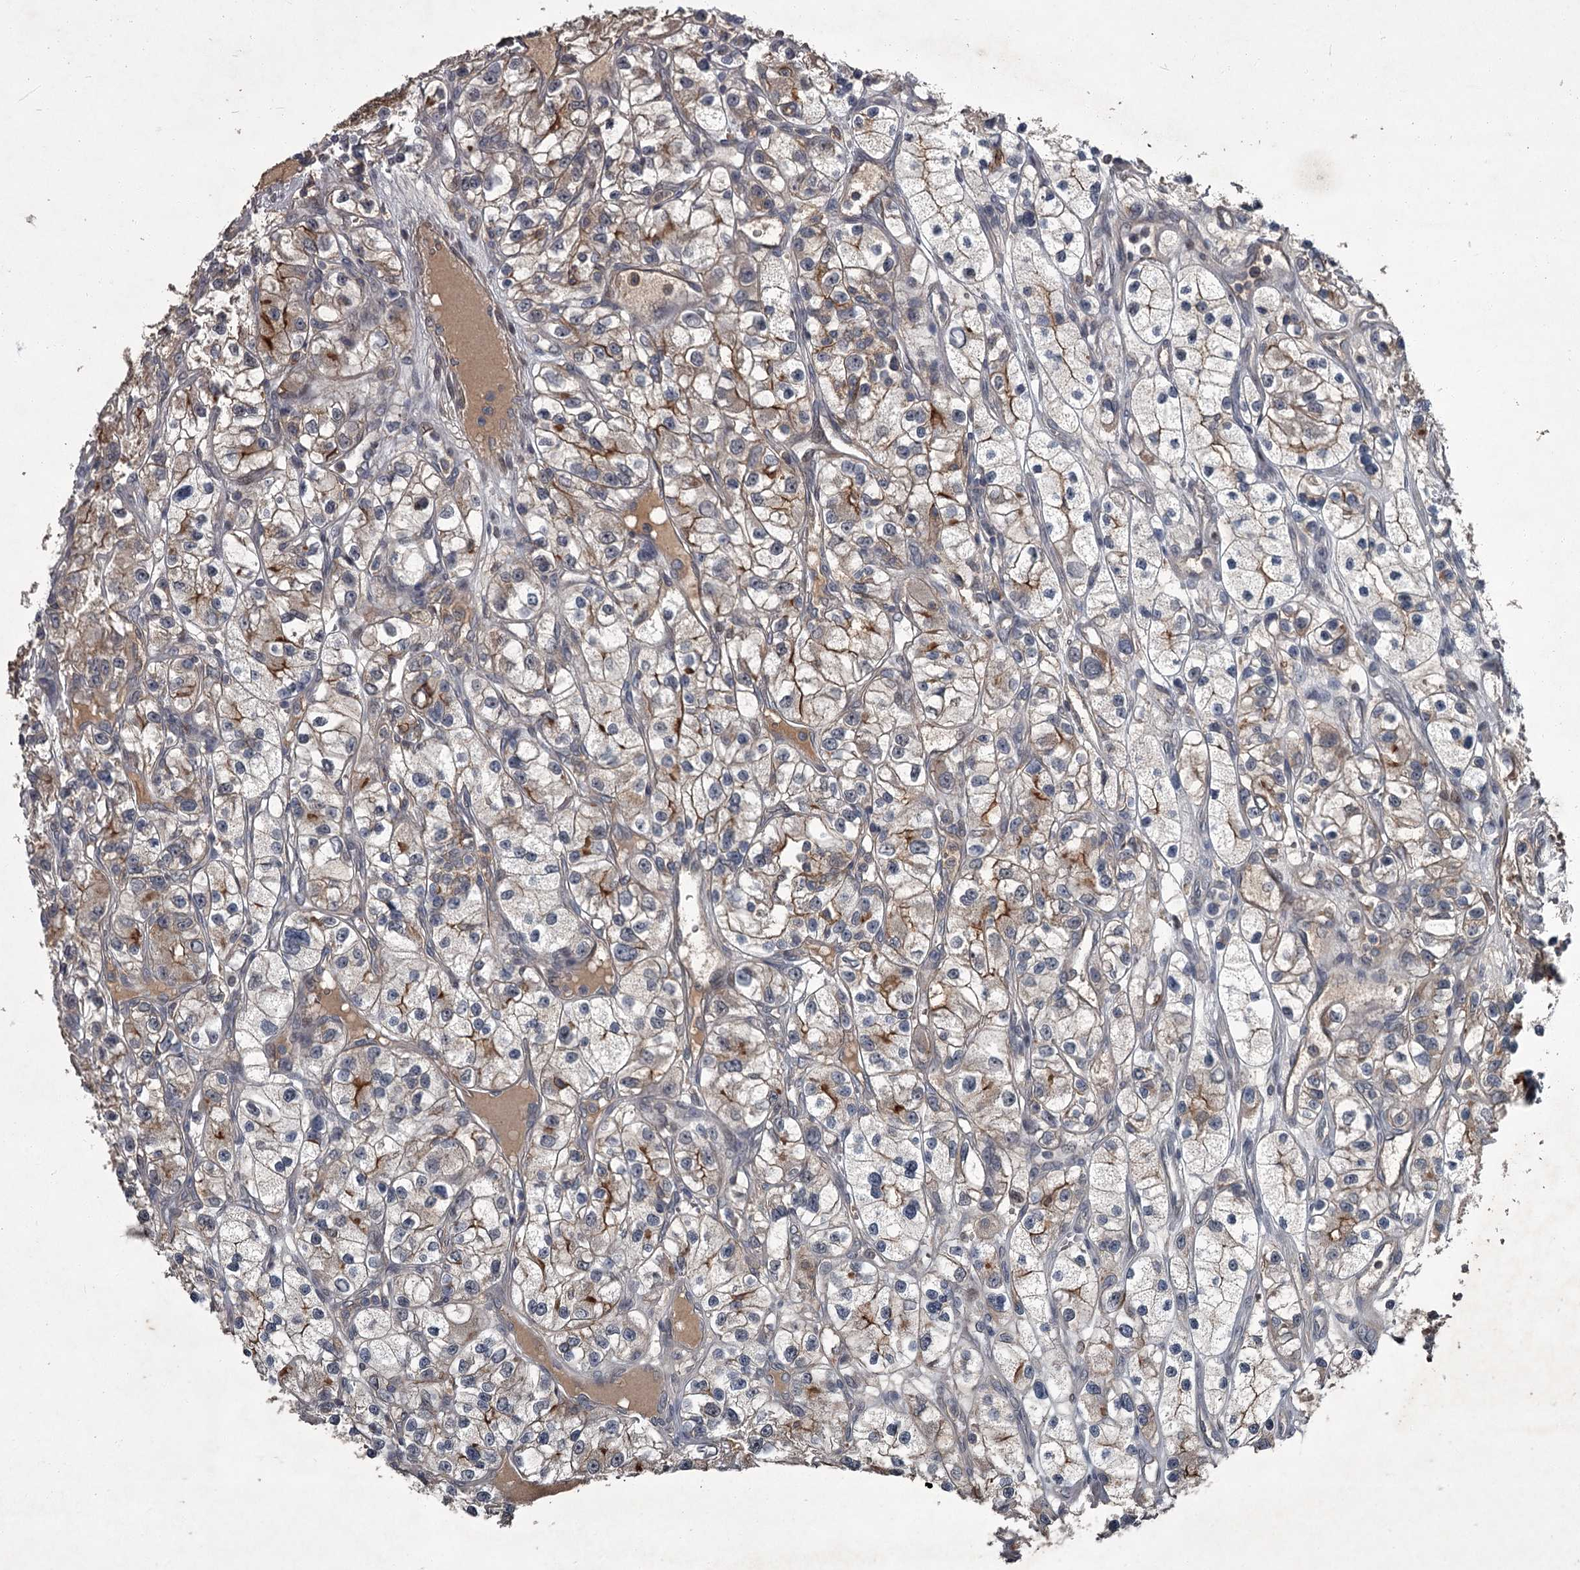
{"staining": {"intensity": "weak", "quantity": ">75%", "location": "cytoplasmic/membranous"}, "tissue": "renal cancer", "cell_type": "Tumor cells", "image_type": "cancer", "snomed": [{"axis": "morphology", "description": "Adenocarcinoma, NOS"}, {"axis": "topography", "description": "Kidney"}], "caption": "Immunohistochemical staining of human renal cancer reveals low levels of weak cytoplasmic/membranous positivity in about >75% of tumor cells.", "gene": "FLVCR2", "patient": {"sex": "female", "age": 57}}